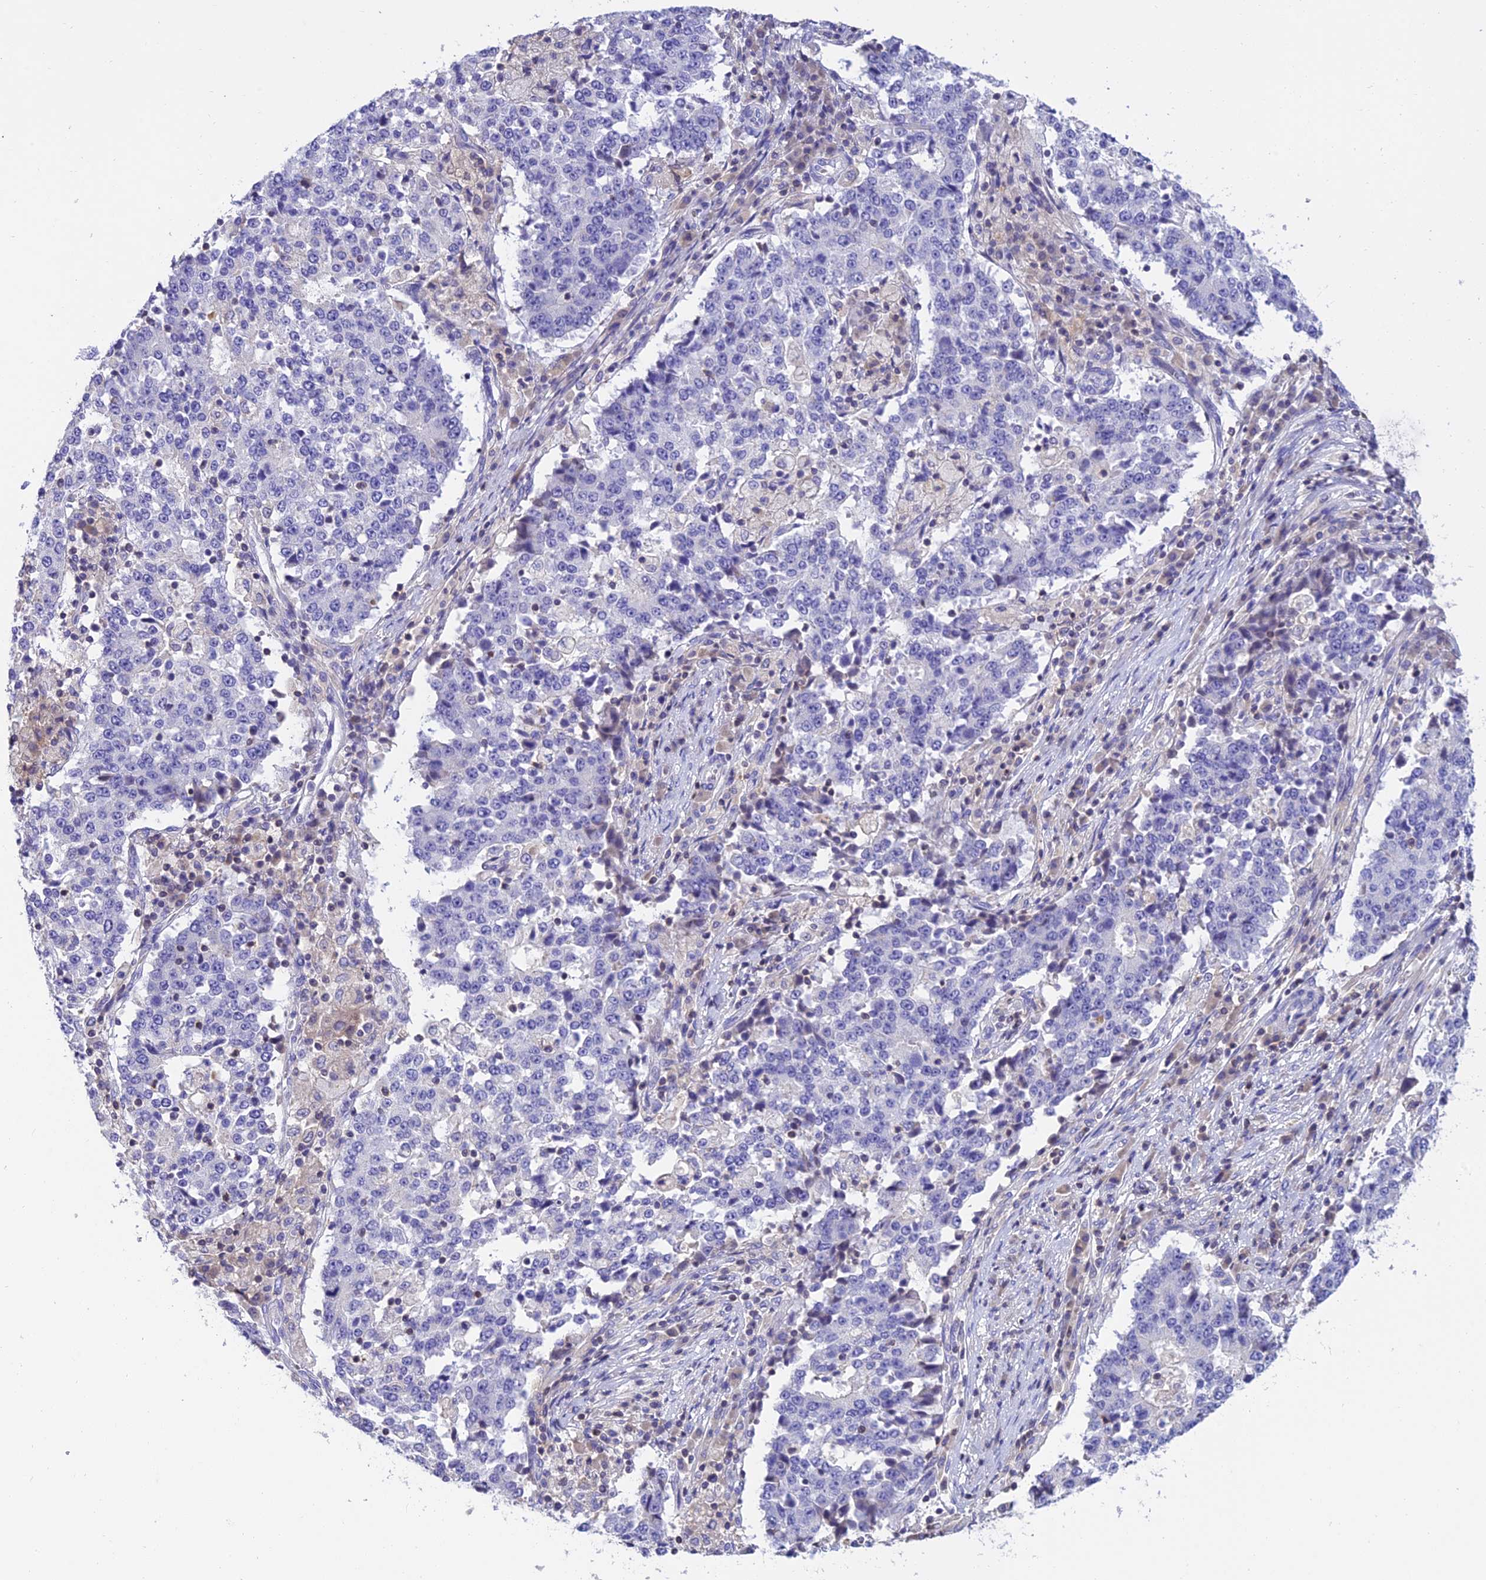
{"staining": {"intensity": "negative", "quantity": "none", "location": "none"}, "tissue": "stomach cancer", "cell_type": "Tumor cells", "image_type": "cancer", "snomed": [{"axis": "morphology", "description": "Adenocarcinoma, NOS"}, {"axis": "topography", "description": "Stomach"}], "caption": "Stomach adenocarcinoma was stained to show a protein in brown. There is no significant expression in tumor cells.", "gene": "LPXN", "patient": {"sex": "male", "age": 59}}